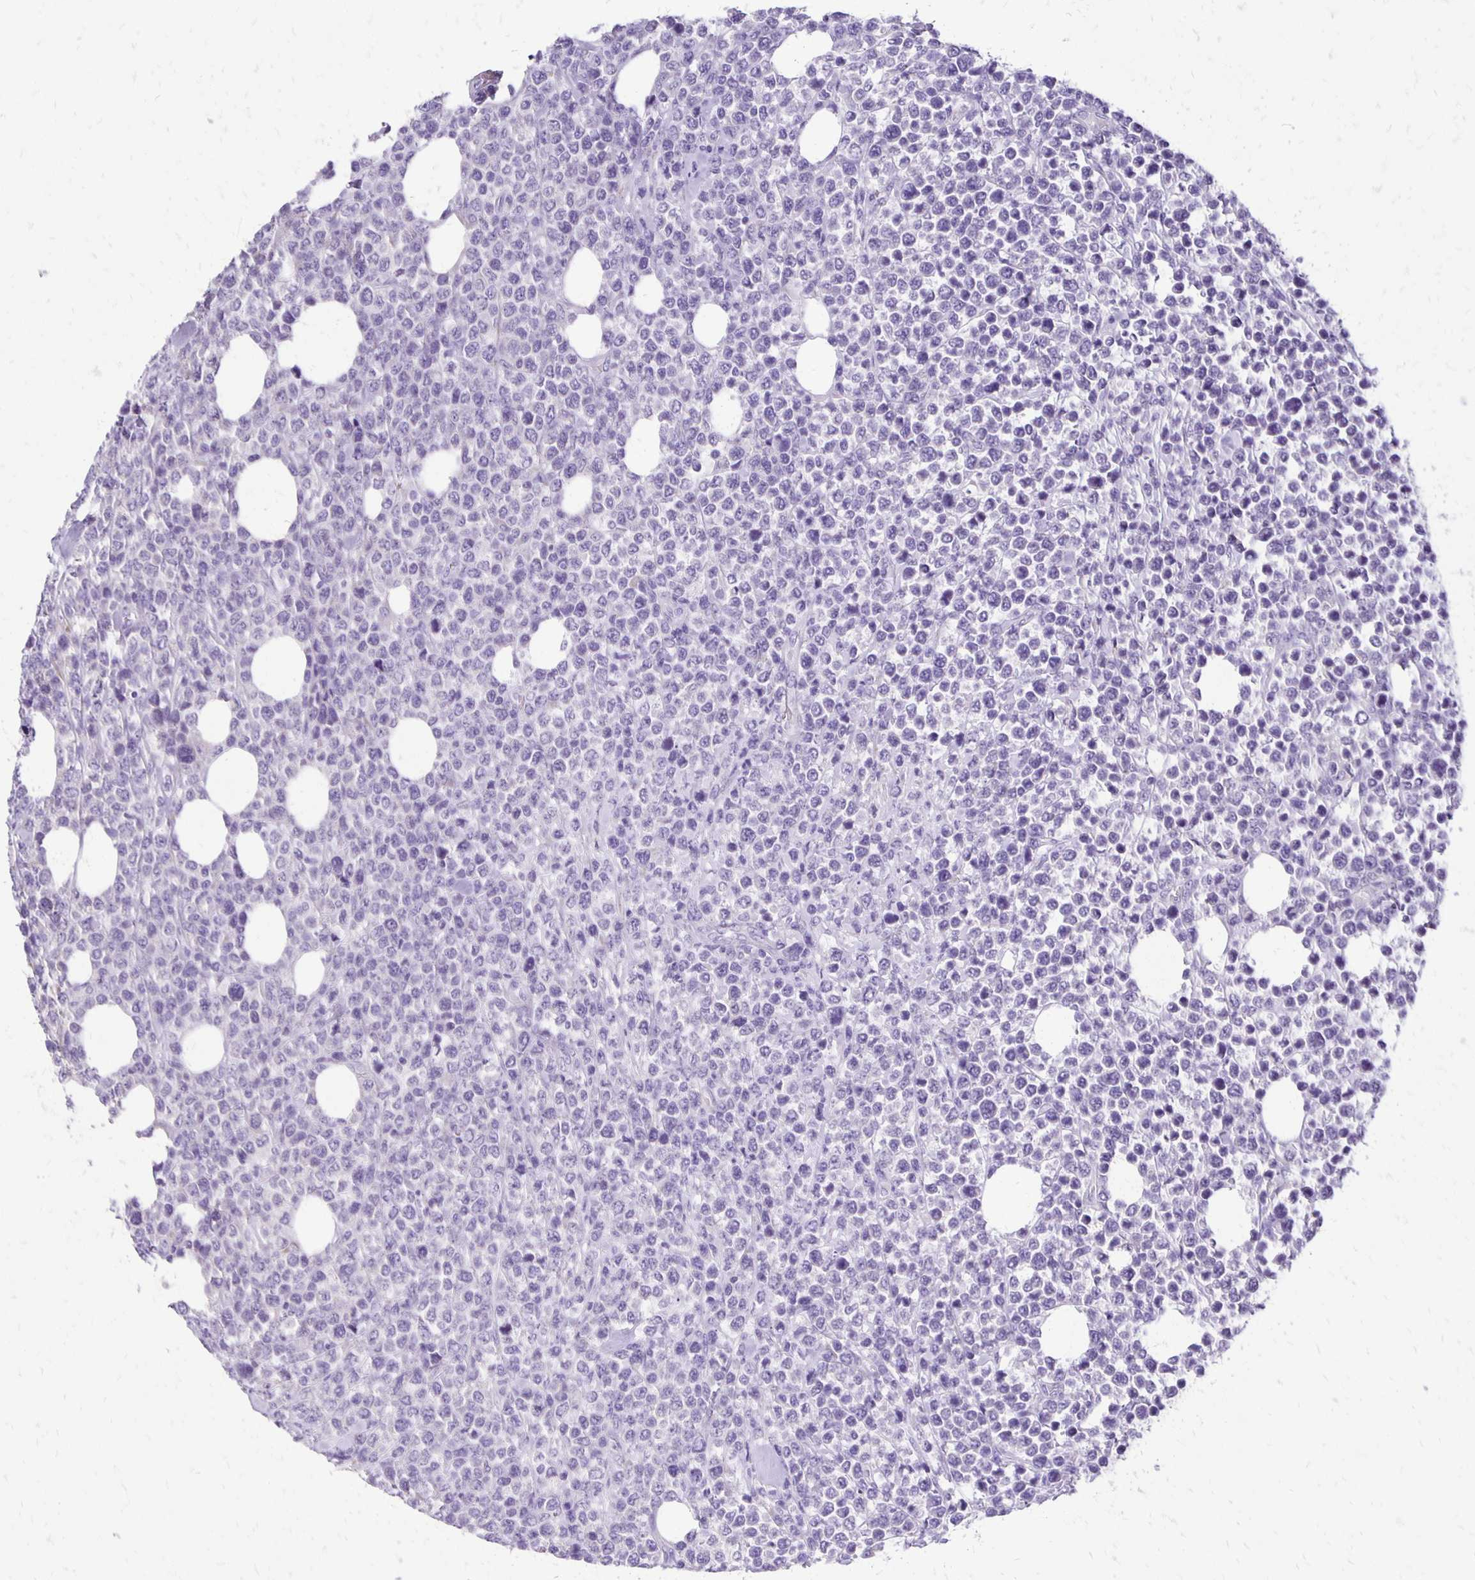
{"staining": {"intensity": "negative", "quantity": "none", "location": "none"}, "tissue": "lymphoma", "cell_type": "Tumor cells", "image_type": "cancer", "snomed": [{"axis": "morphology", "description": "Malignant lymphoma, non-Hodgkin's type, High grade"}, {"axis": "topography", "description": "Soft tissue"}], "caption": "A high-resolution photomicrograph shows IHC staining of lymphoma, which shows no significant positivity in tumor cells.", "gene": "ANKRD45", "patient": {"sex": "female", "age": 56}}